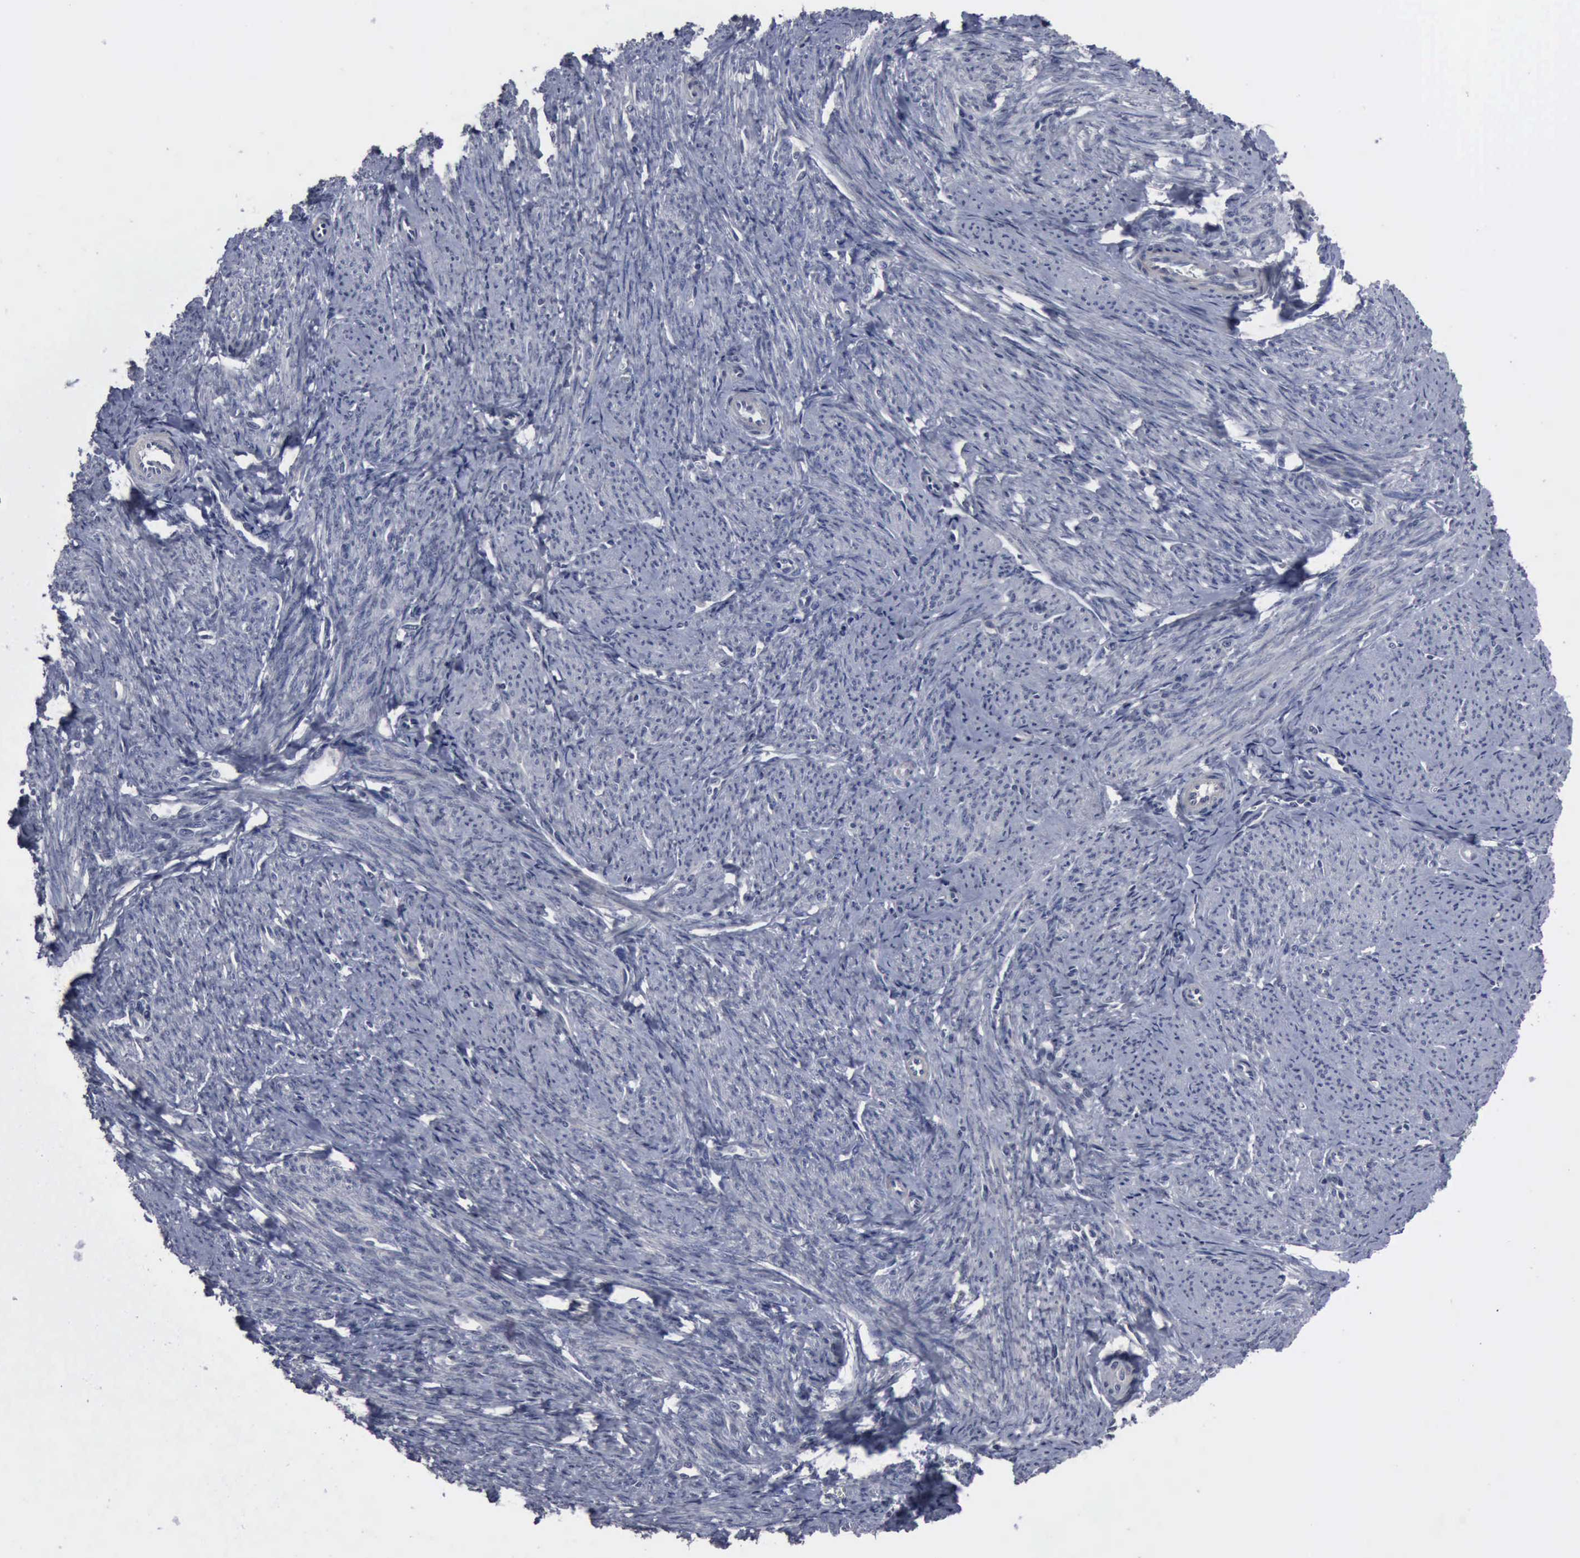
{"staining": {"intensity": "negative", "quantity": "none", "location": "none"}, "tissue": "smooth muscle", "cell_type": "Smooth muscle cells", "image_type": "normal", "snomed": [{"axis": "morphology", "description": "Normal tissue, NOS"}, {"axis": "topography", "description": "Smooth muscle"}, {"axis": "topography", "description": "Cervix"}], "caption": "High power microscopy histopathology image of an IHC micrograph of unremarkable smooth muscle, revealing no significant staining in smooth muscle cells. (DAB IHC with hematoxylin counter stain).", "gene": "MYO18B", "patient": {"sex": "female", "age": 70}}